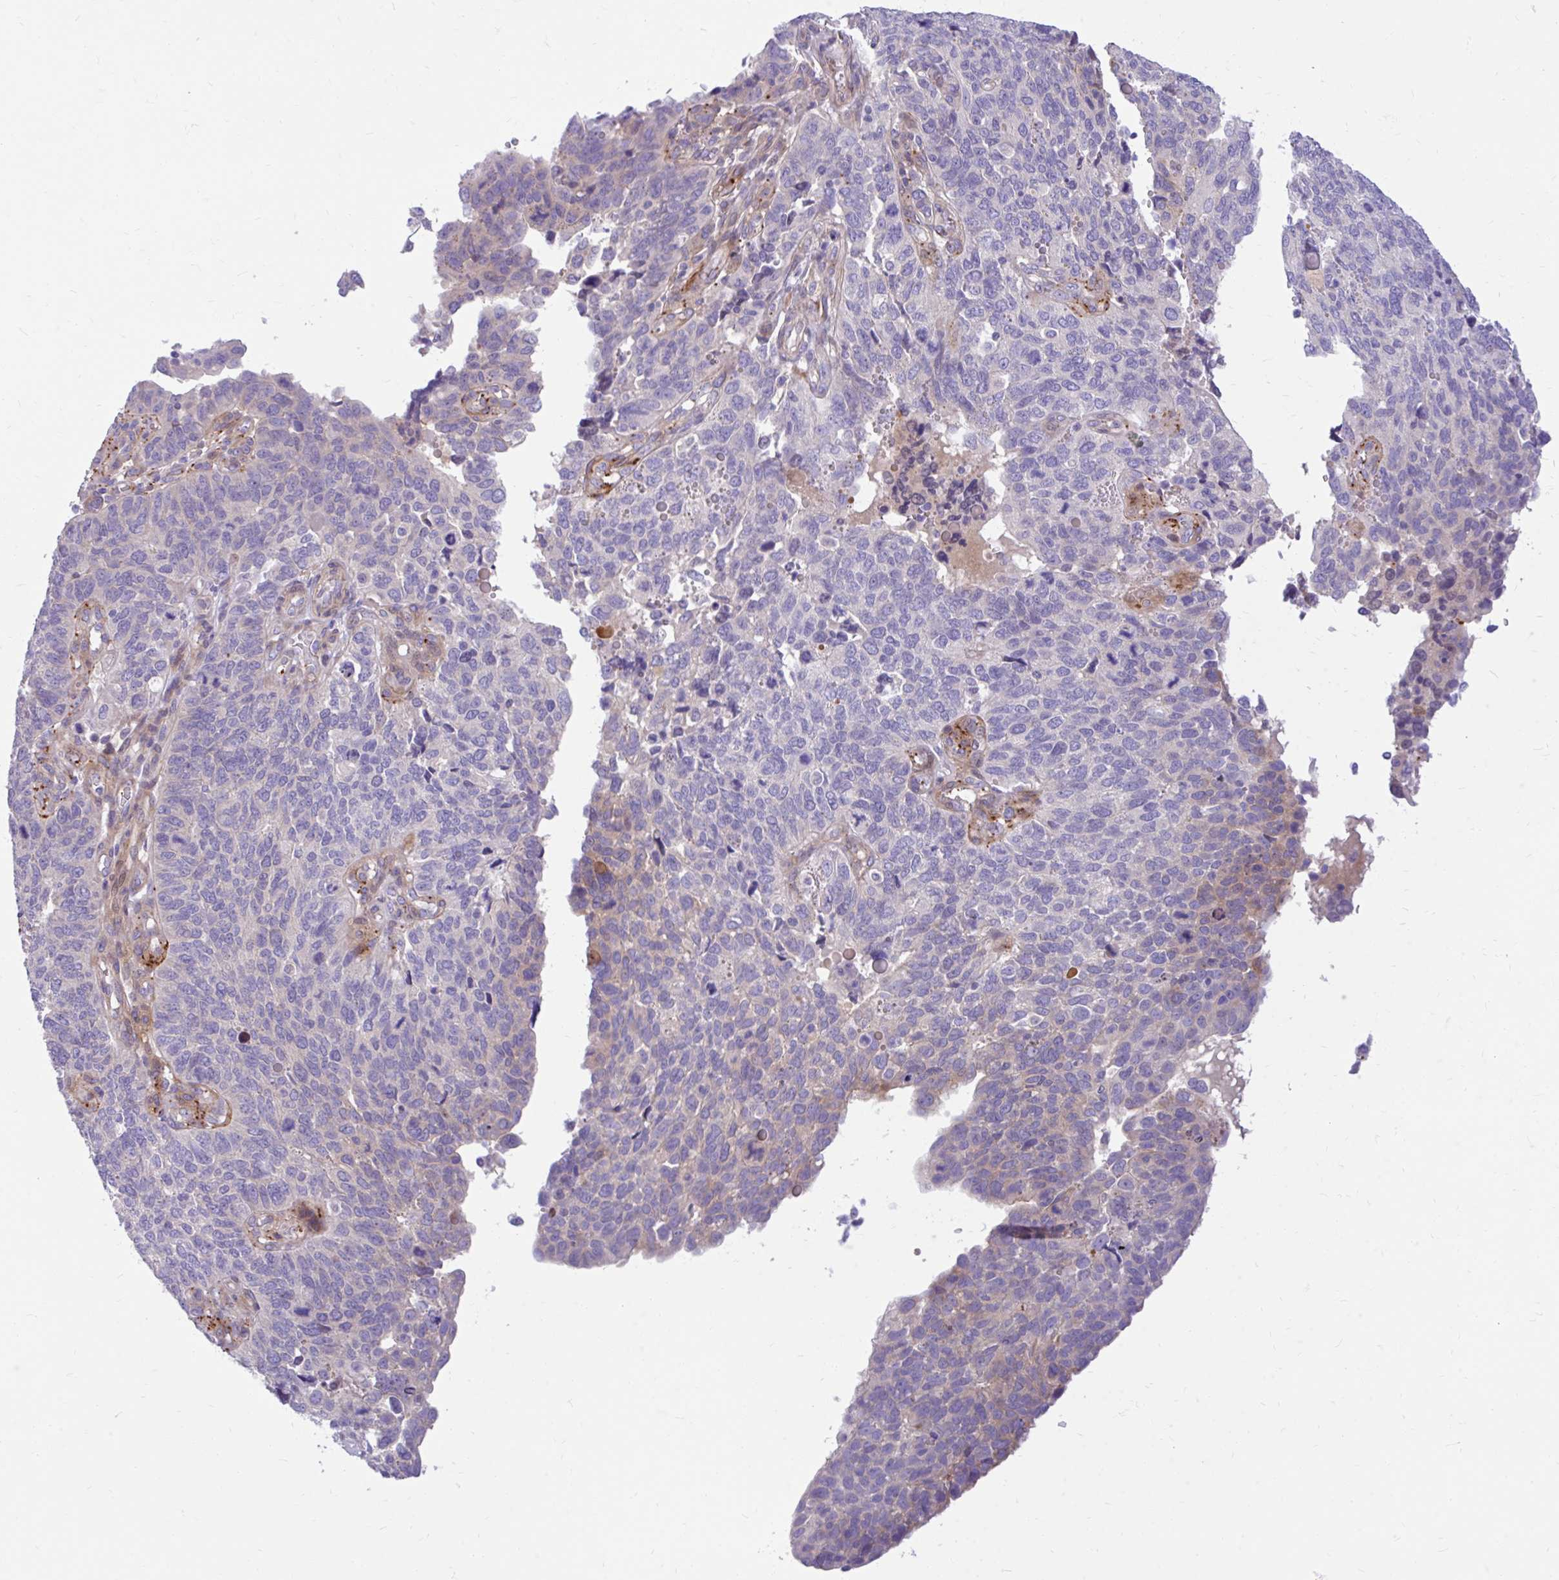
{"staining": {"intensity": "negative", "quantity": "none", "location": "none"}, "tissue": "endometrial cancer", "cell_type": "Tumor cells", "image_type": "cancer", "snomed": [{"axis": "morphology", "description": "Adenocarcinoma, NOS"}, {"axis": "topography", "description": "Endometrium"}], "caption": "This is an immunohistochemistry micrograph of human endometrial cancer (adenocarcinoma). There is no expression in tumor cells.", "gene": "ESPNL", "patient": {"sex": "female", "age": 66}}